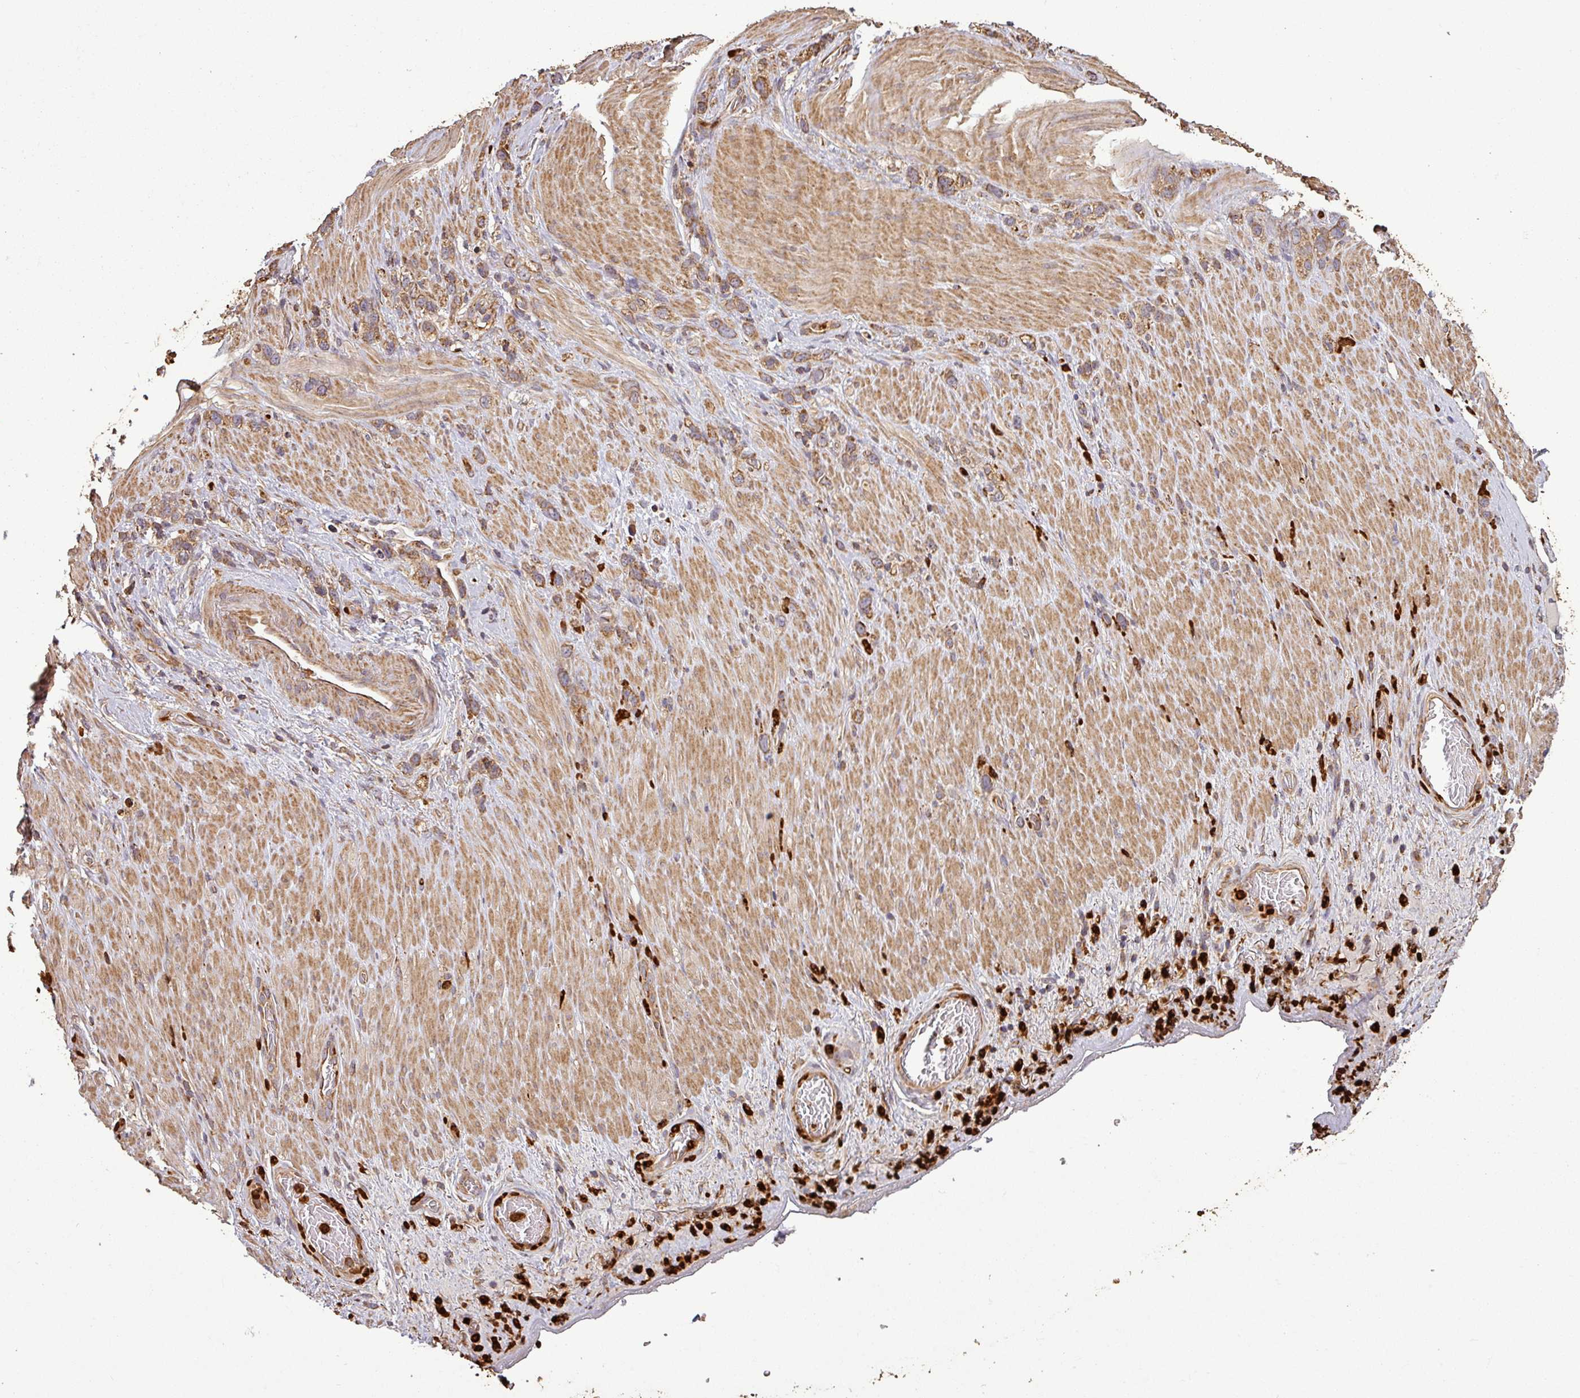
{"staining": {"intensity": "moderate", "quantity": ">75%", "location": "cytoplasmic/membranous"}, "tissue": "stomach cancer", "cell_type": "Tumor cells", "image_type": "cancer", "snomed": [{"axis": "morphology", "description": "Adenocarcinoma, NOS"}, {"axis": "topography", "description": "Stomach"}], "caption": "Protein expression analysis of human stomach cancer (adenocarcinoma) reveals moderate cytoplasmic/membranous staining in about >75% of tumor cells.", "gene": "PLEKHM1", "patient": {"sex": "female", "age": 65}}